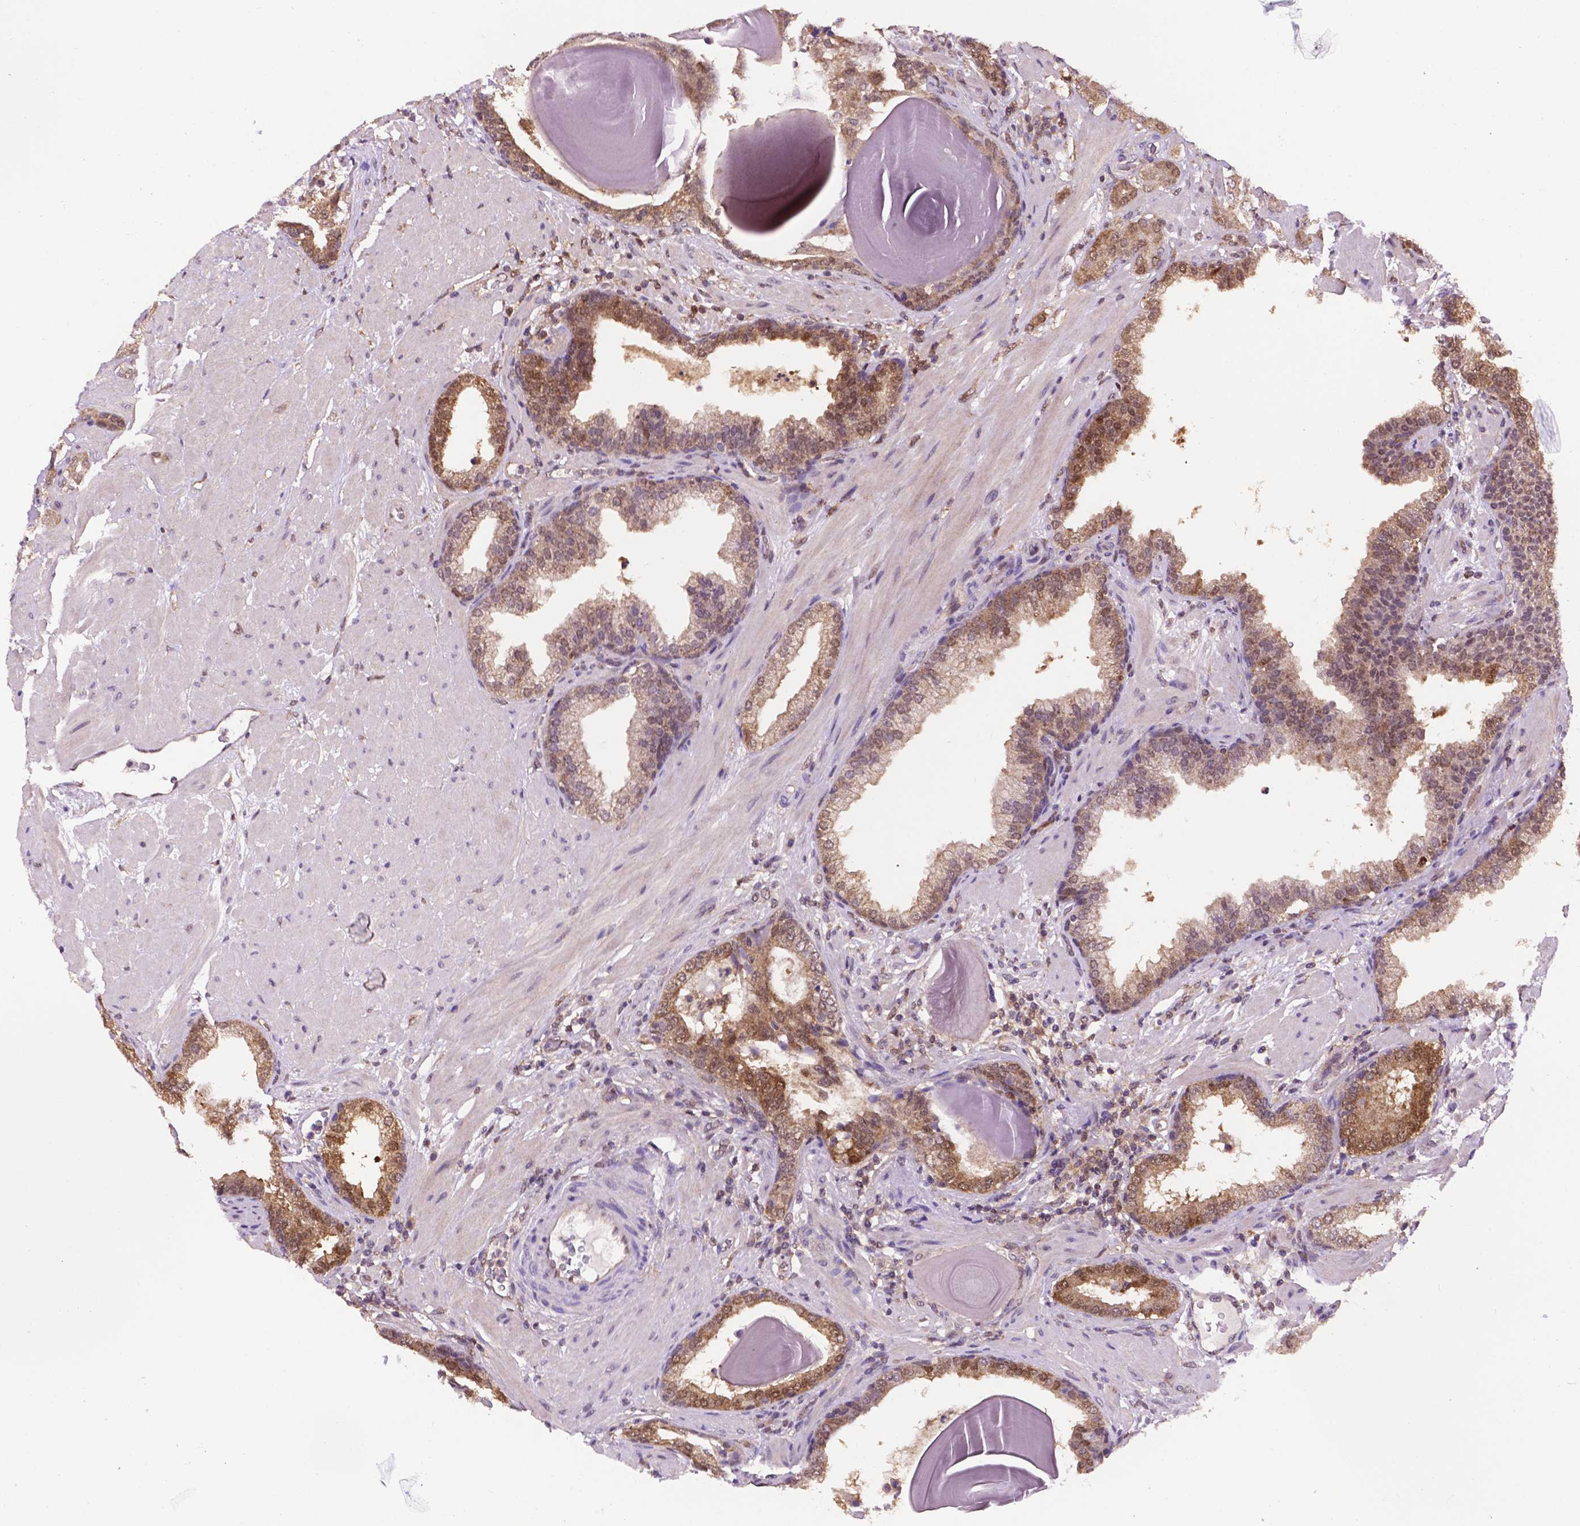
{"staining": {"intensity": "moderate", "quantity": "25%-75%", "location": "cytoplasmic/membranous,nuclear"}, "tissue": "prostate cancer", "cell_type": "Tumor cells", "image_type": "cancer", "snomed": [{"axis": "morphology", "description": "Adenocarcinoma, Low grade"}, {"axis": "topography", "description": "Prostate"}], "caption": "IHC micrograph of neoplastic tissue: human prostate cancer (low-grade adenocarcinoma) stained using immunohistochemistry exhibits medium levels of moderate protein expression localized specifically in the cytoplasmic/membranous and nuclear of tumor cells, appearing as a cytoplasmic/membranous and nuclear brown color.", "gene": "UBE2L6", "patient": {"sex": "male", "age": 57}}